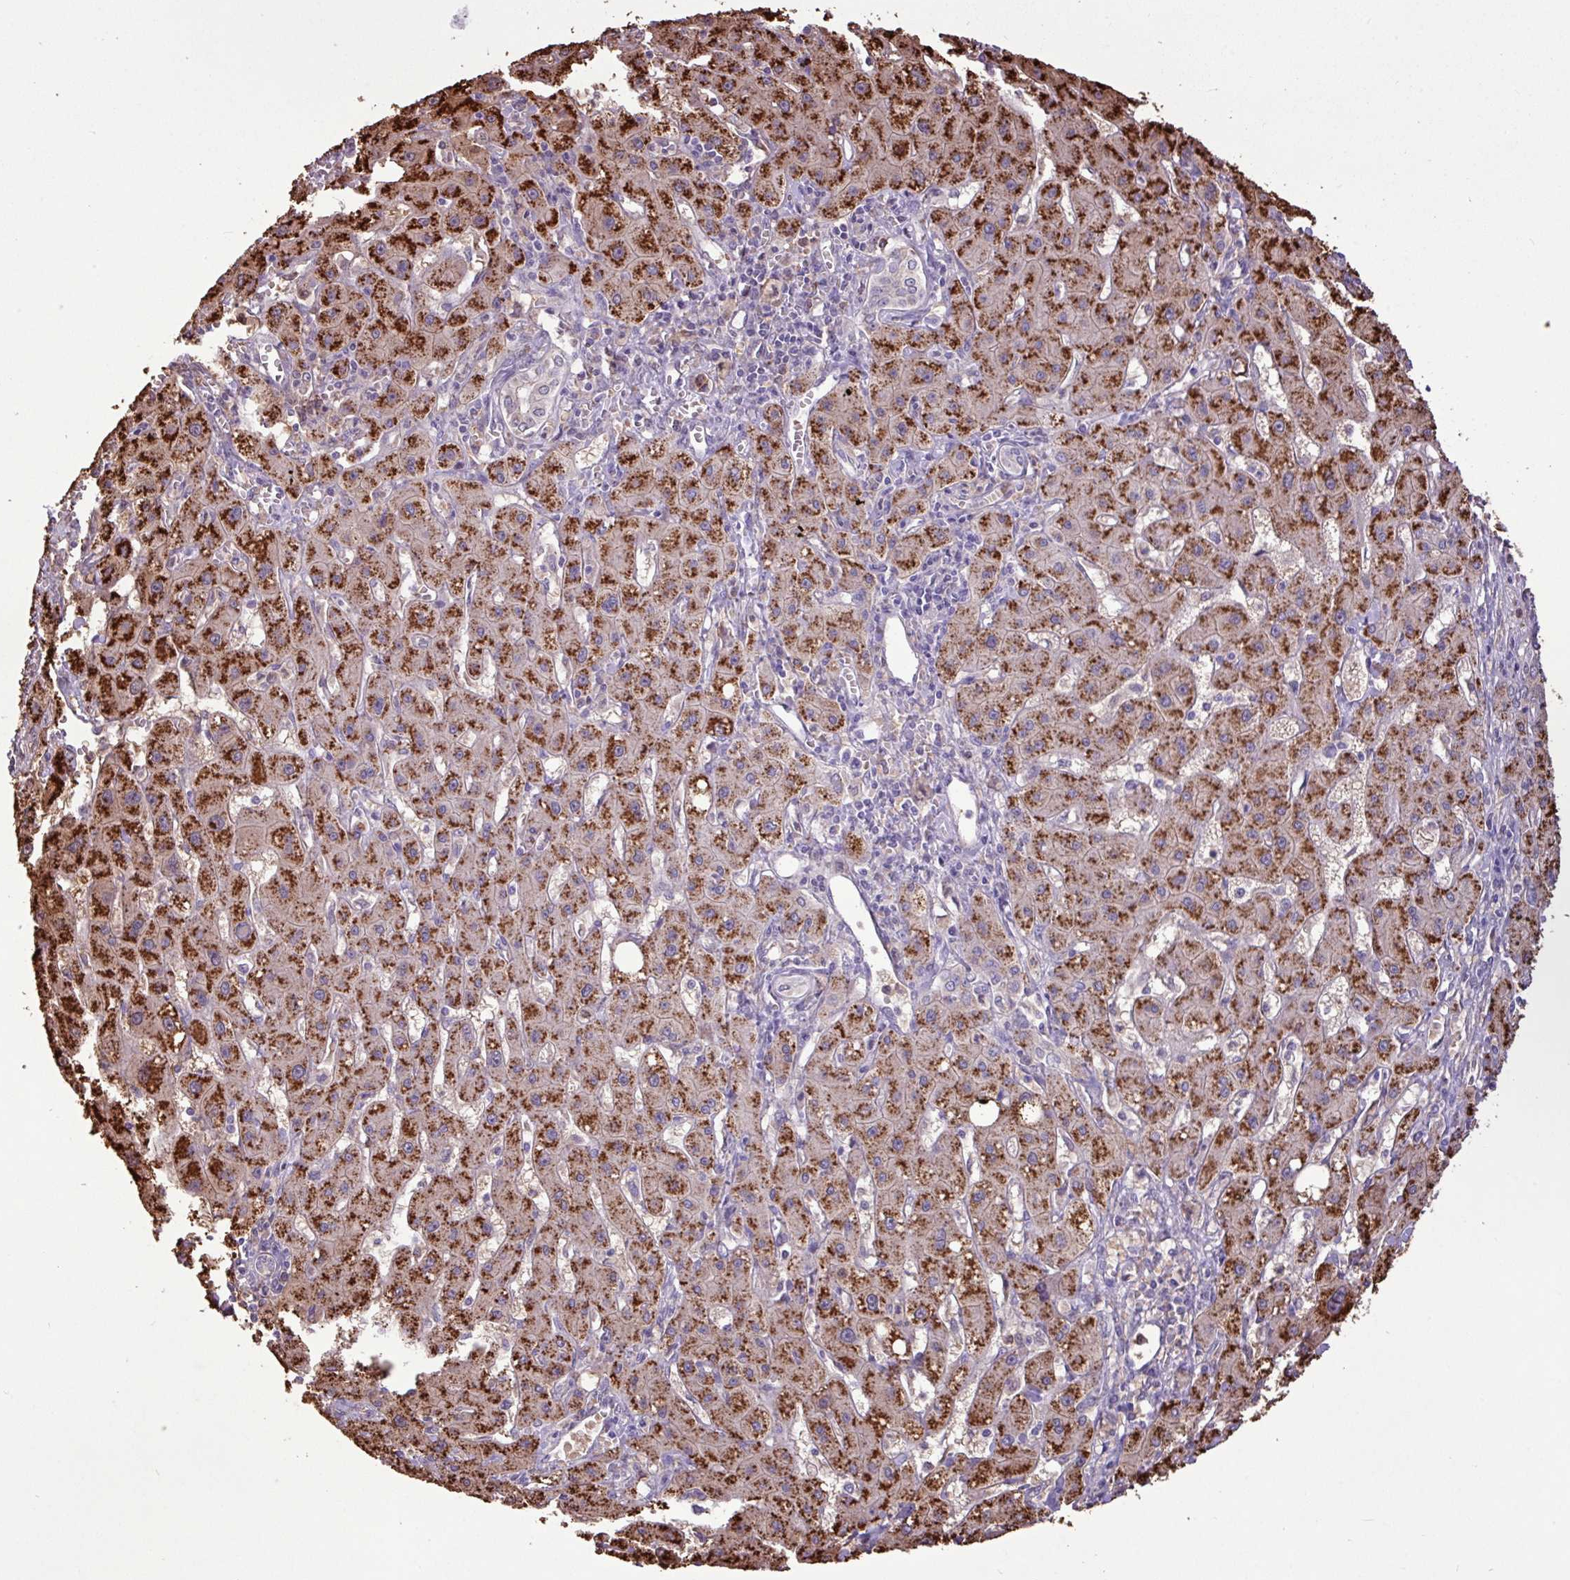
{"staining": {"intensity": "strong", "quantity": ">75%", "location": "cytoplasmic/membranous"}, "tissue": "liver cancer", "cell_type": "Tumor cells", "image_type": "cancer", "snomed": [{"axis": "morphology", "description": "Carcinoma, Hepatocellular, NOS"}, {"axis": "topography", "description": "Liver"}], "caption": "Protein expression analysis of human hepatocellular carcinoma (liver) reveals strong cytoplasmic/membranous expression in about >75% of tumor cells.", "gene": "CHST11", "patient": {"sex": "male", "age": 72}}